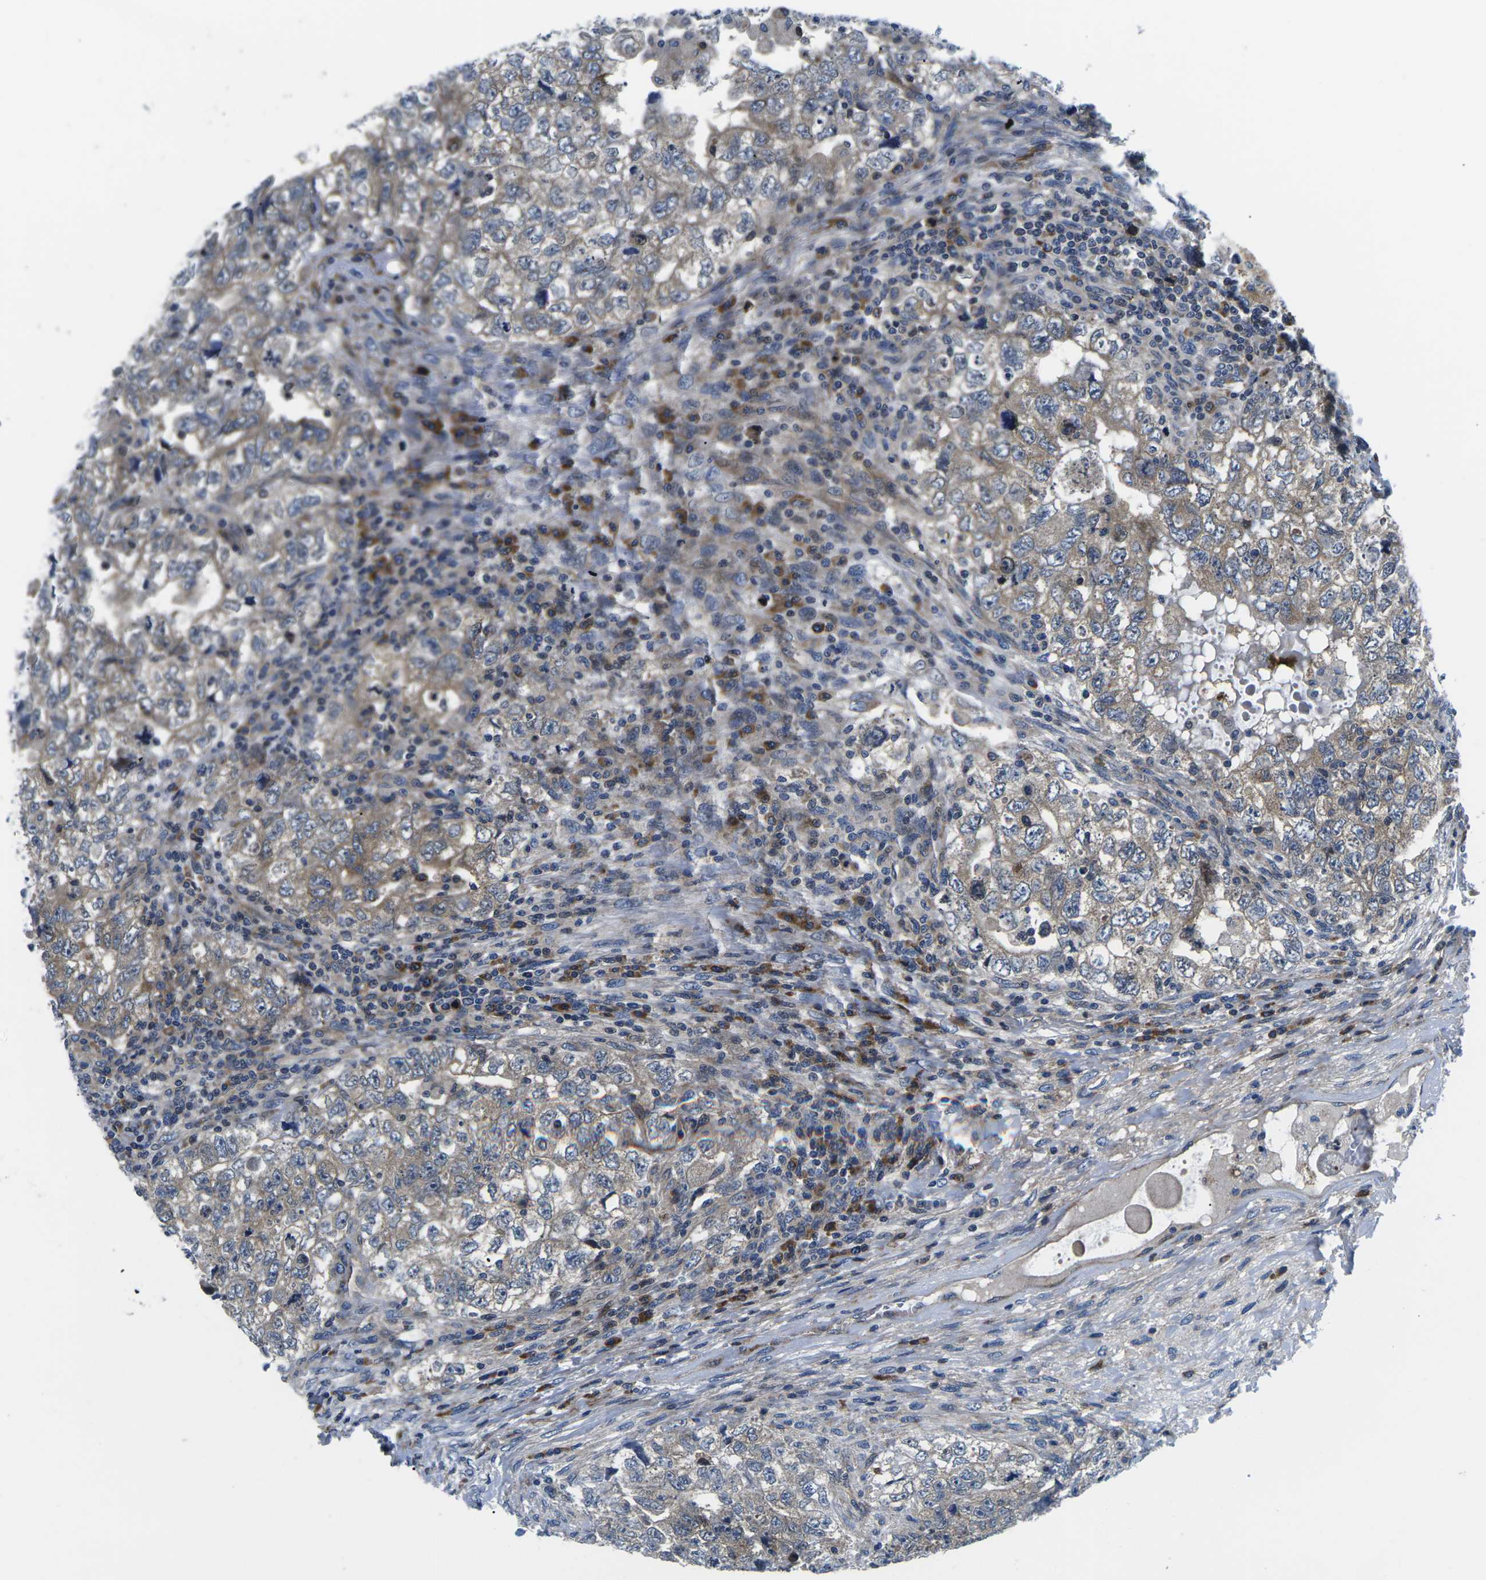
{"staining": {"intensity": "moderate", "quantity": ">75%", "location": "cytoplasmic/membranous"}, "tissue": "testis cancer", "cell_type": "Tumor cells", "image_type": "cancer", "snomed": [{"axis": "morphology", "description": "Carcinoma, Embryonal, NOS"}, {"axis": "topography", "description": "Testis"}], "caption": "Immunohistochemistry (IHC) image of testis embryonal carcinoma stained for a protein (brown), which shows medium levels of moderate cytoplasmic/membranous expression in about >75% of tumor cells.", "gene": "EIF4E", "patient": {"sex": "male", "age": 36}}